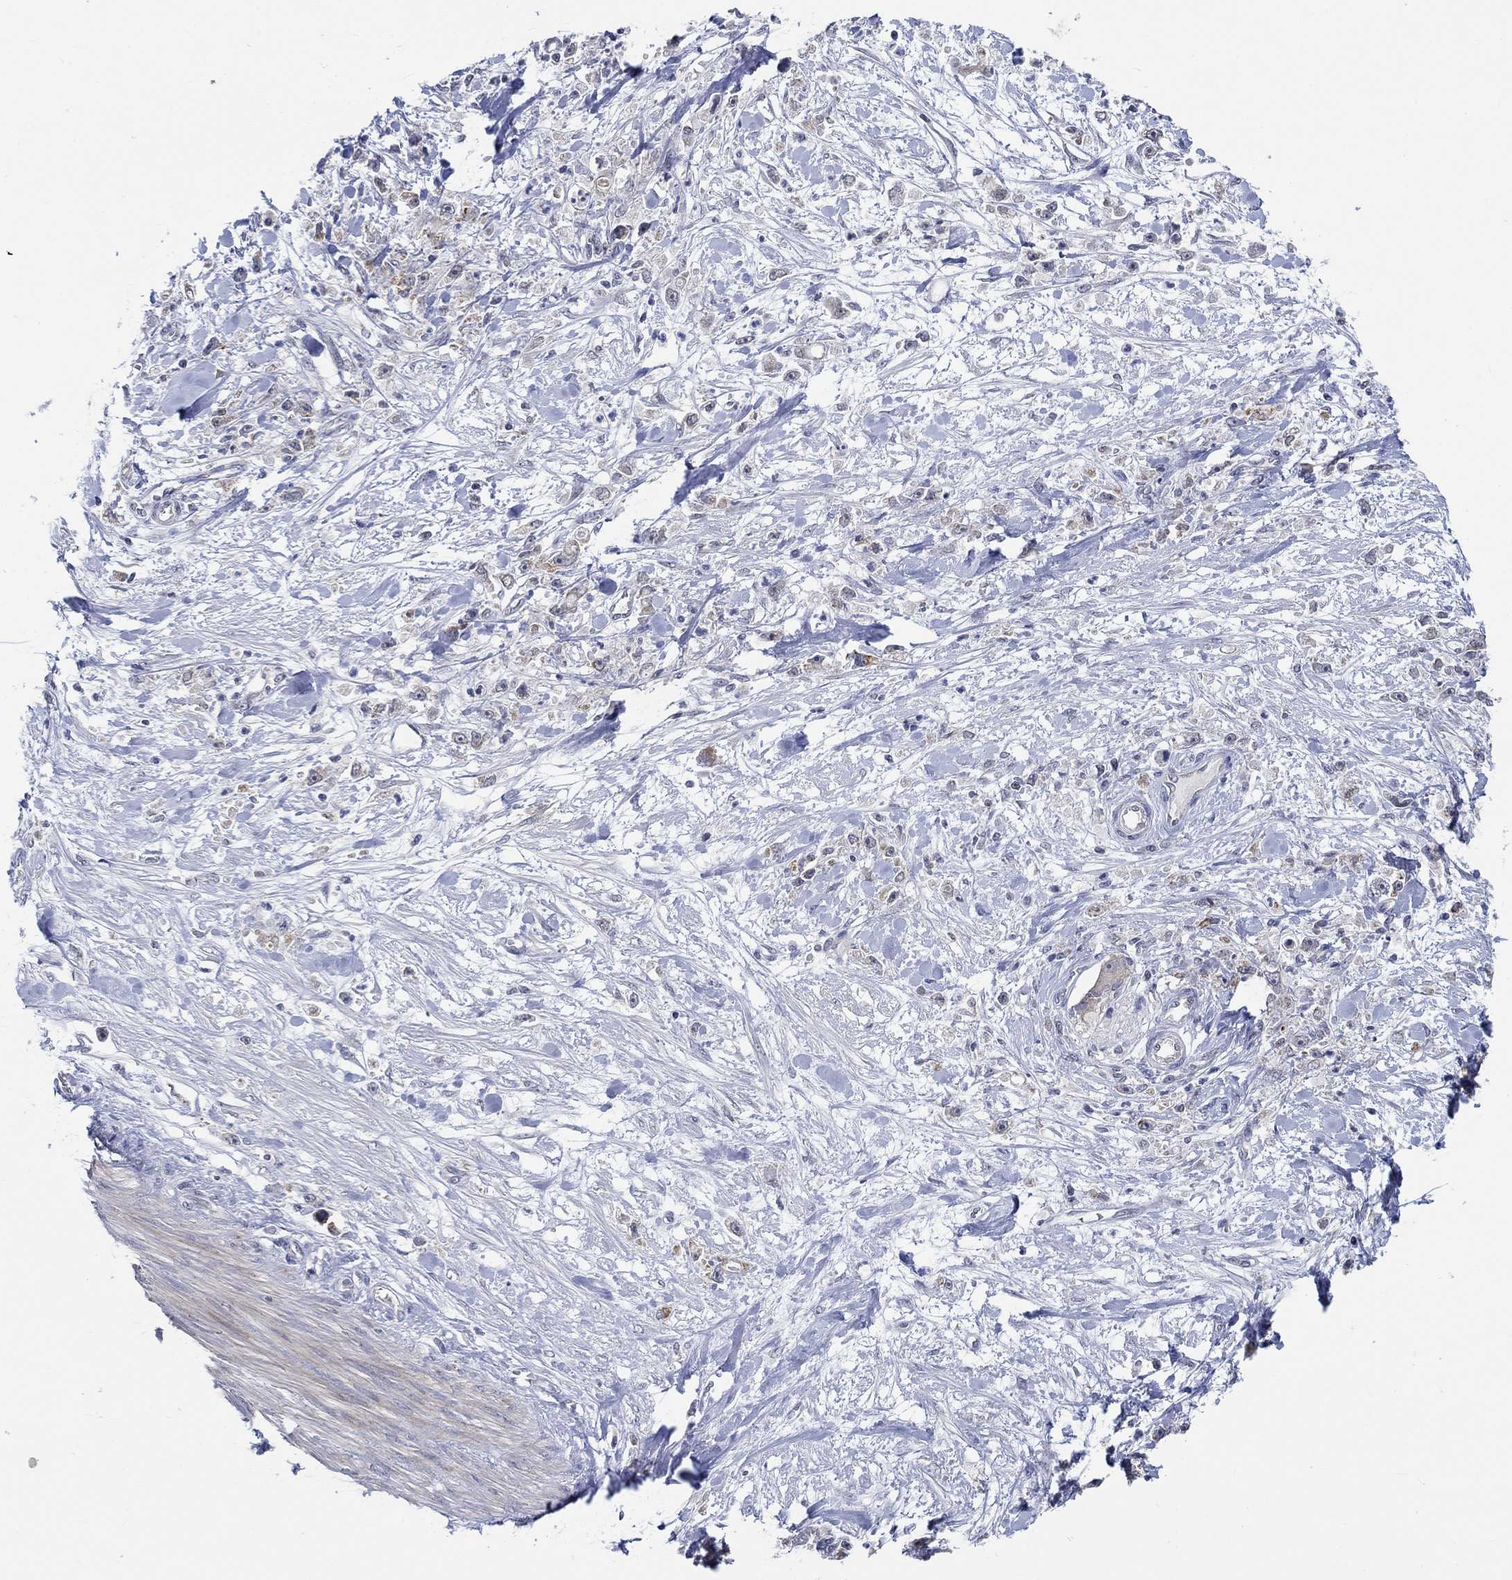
{"staining": {"intensity": "weak", "quantity": "25%-75%", "location": "cytoplasmic/membranous"}, "tissue": "stomach cancer", "cell_type": "Tumor cells", "image_type": "cancer", "snomed": [{"axis": "morphology", "description": "Adenocarcinoma, NOS"}, {"axis": "topography", "description": "Stomach"}], "caption": "A brown stain highlights weak cytoplasmic/membranous staining of a protein in human adenocarcinoma (stomach) tumor cells.", "gene": "WASF1", "patient": {"sex": "female", "age": 59}}